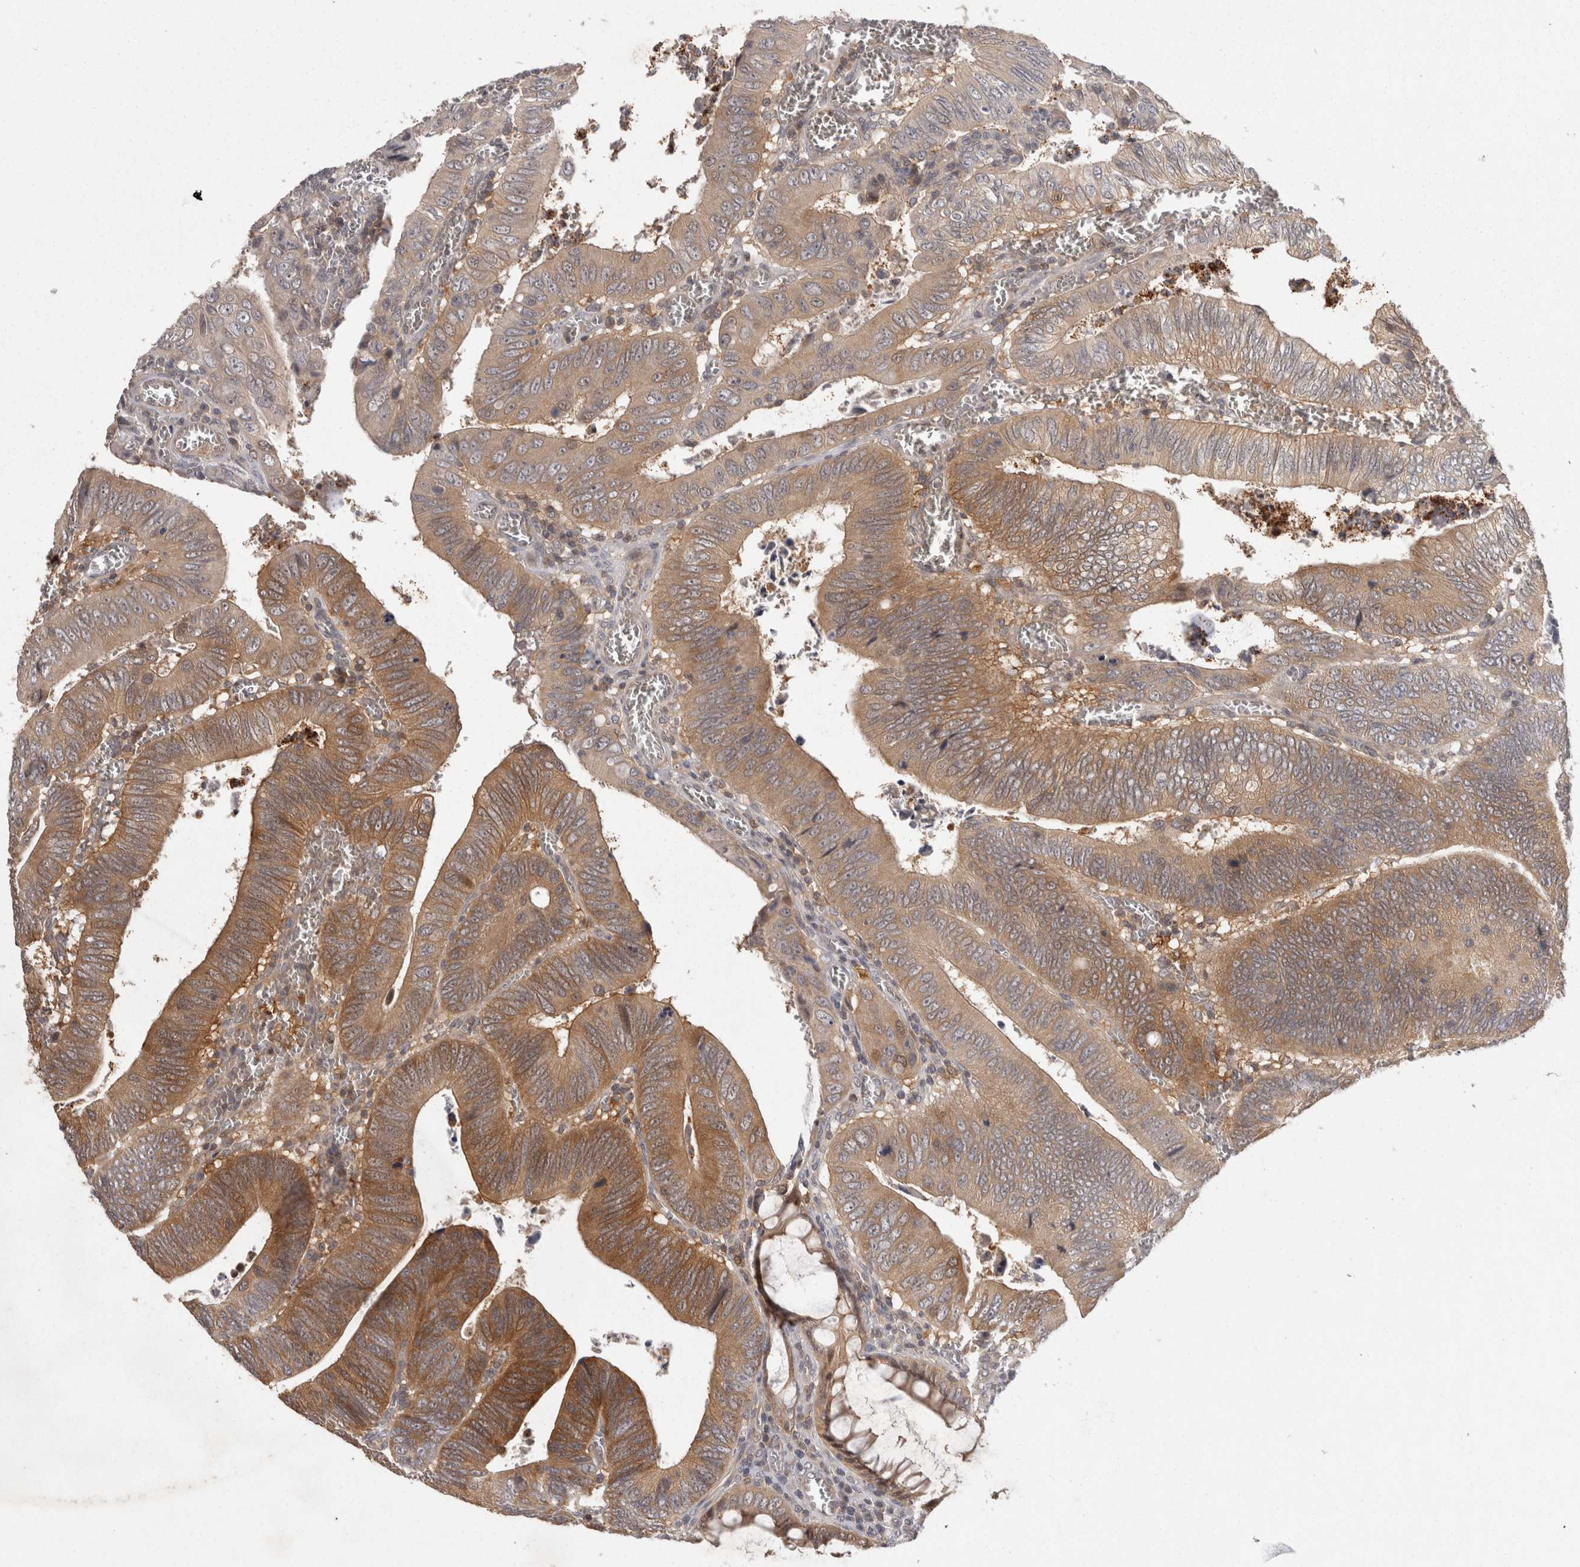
{"staining": {"intensity": "moderate", "quantity": ">75%", "location": "cytoplasmic/membranous"}, "tissue": "colorectal cancer", "cell_type": "Tumor cells", "image_type": "cancer", "snomed": [{"axis": "morphology", "description": "Inflammation, NOS"}, {"axis": "morphology", "description": "Adenocarcinoma, NOS"}, {"axis": "topography", "description": "Colon"}], "caption": "Immunohistochemical staining of human adenocarcinoma (colorectal) exhibits moderate cytoplasmic/membranous protein expression in approximately >75% of tumor cells.", "gene": "ACAT2", "patient": {"sex": "male", "age": 72}}